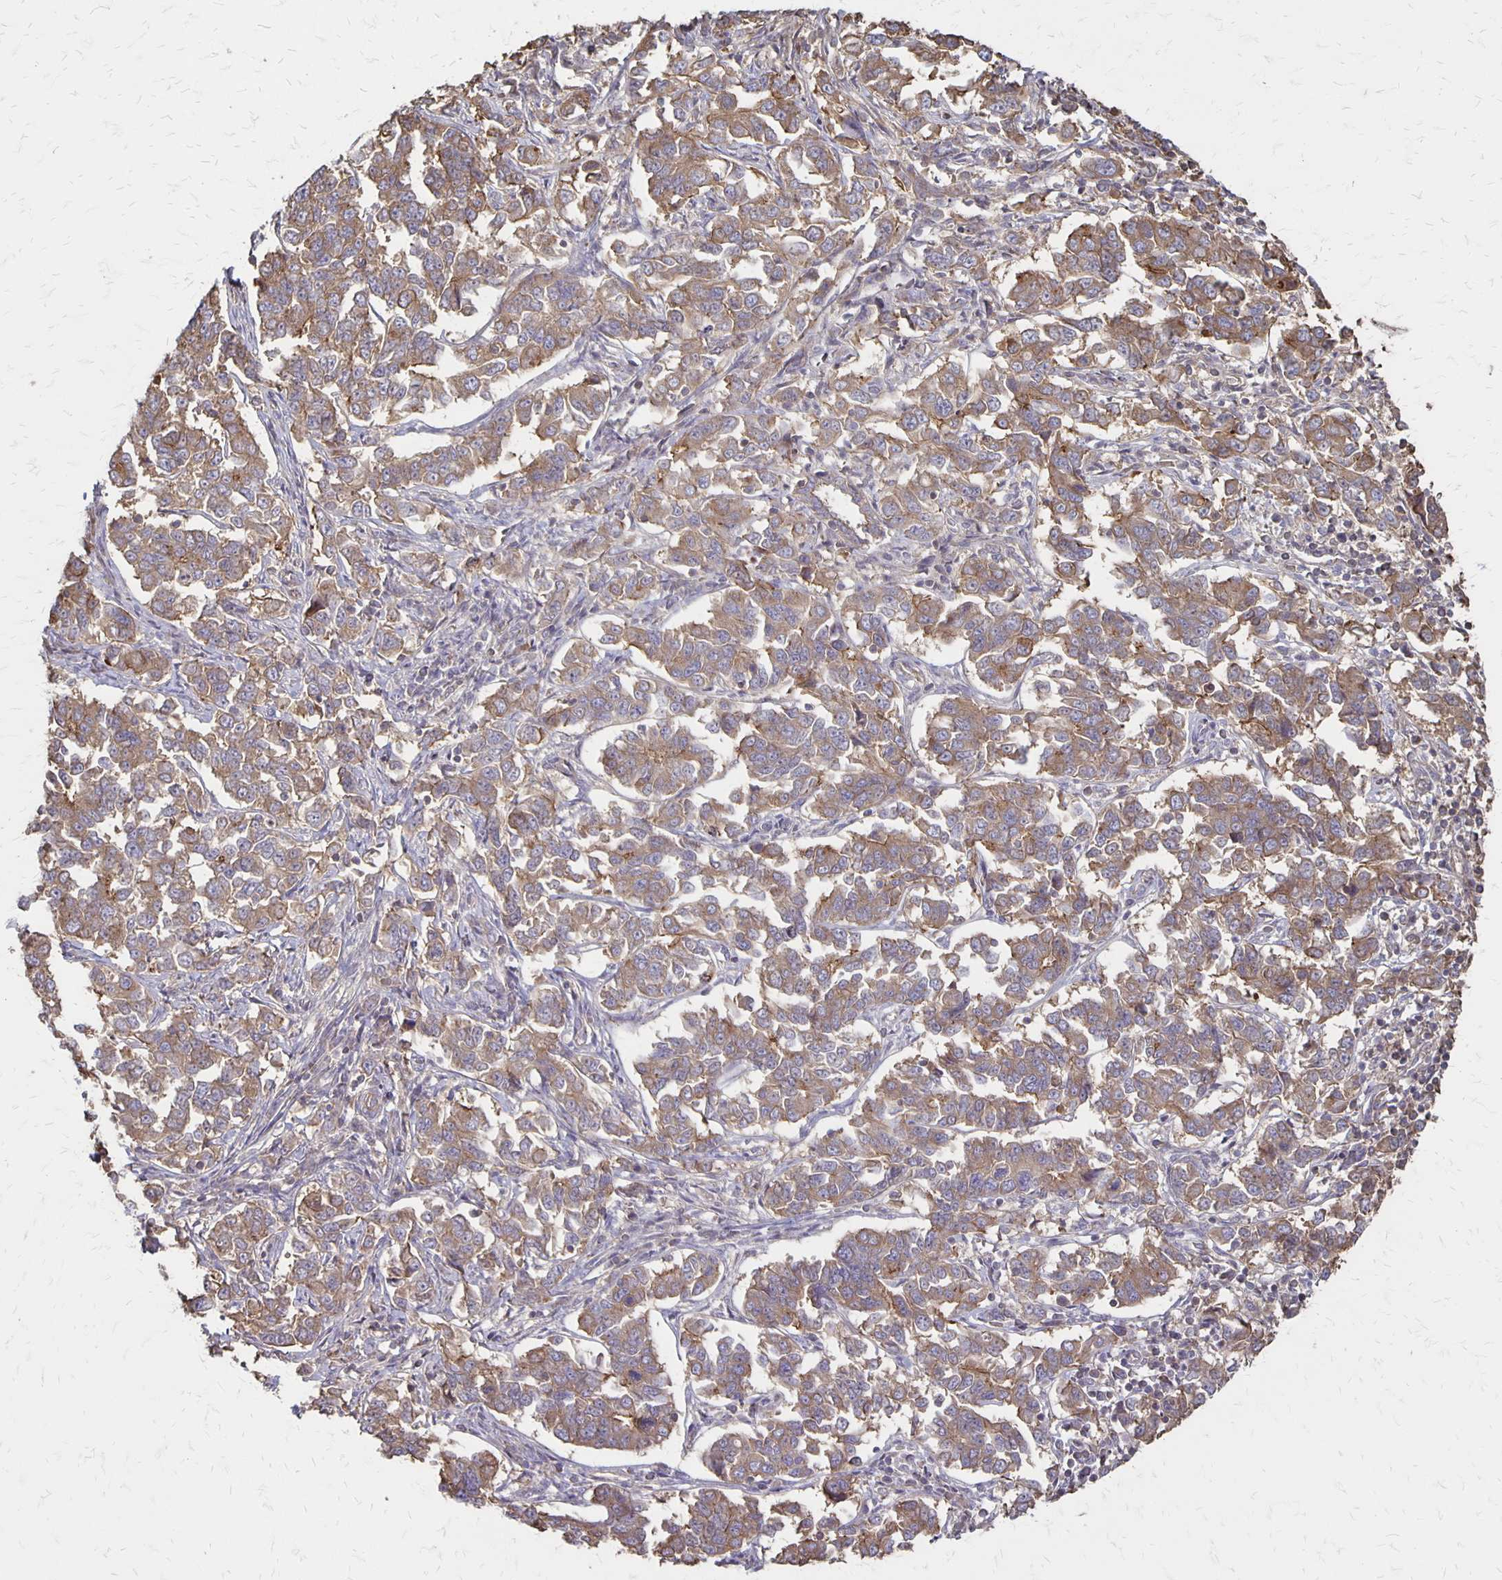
{"staining": {"intensity": "weak", "quantity": ">75%", "location": "cytoplasmic/membranous"}, "tissue": "endometrial cancer", "cell_type": "Tumor cells", "image_type": "cancer", "snomed": [{"axis": "morphology", "description": "Adenocarcinoma, NOS"}, {"axis": "topography", "description": "Endometrium"}], "caption": "IHC of human endometrial cancer demonstrates low levels of weak cytoplasmic/membranous positivity in approximately >75% of tumor cells. The protein of interest is shown in brown color, while the nuclei are stained blue.", "gene": "PROM2", "patient": {"sex": "female", "age": 43}}